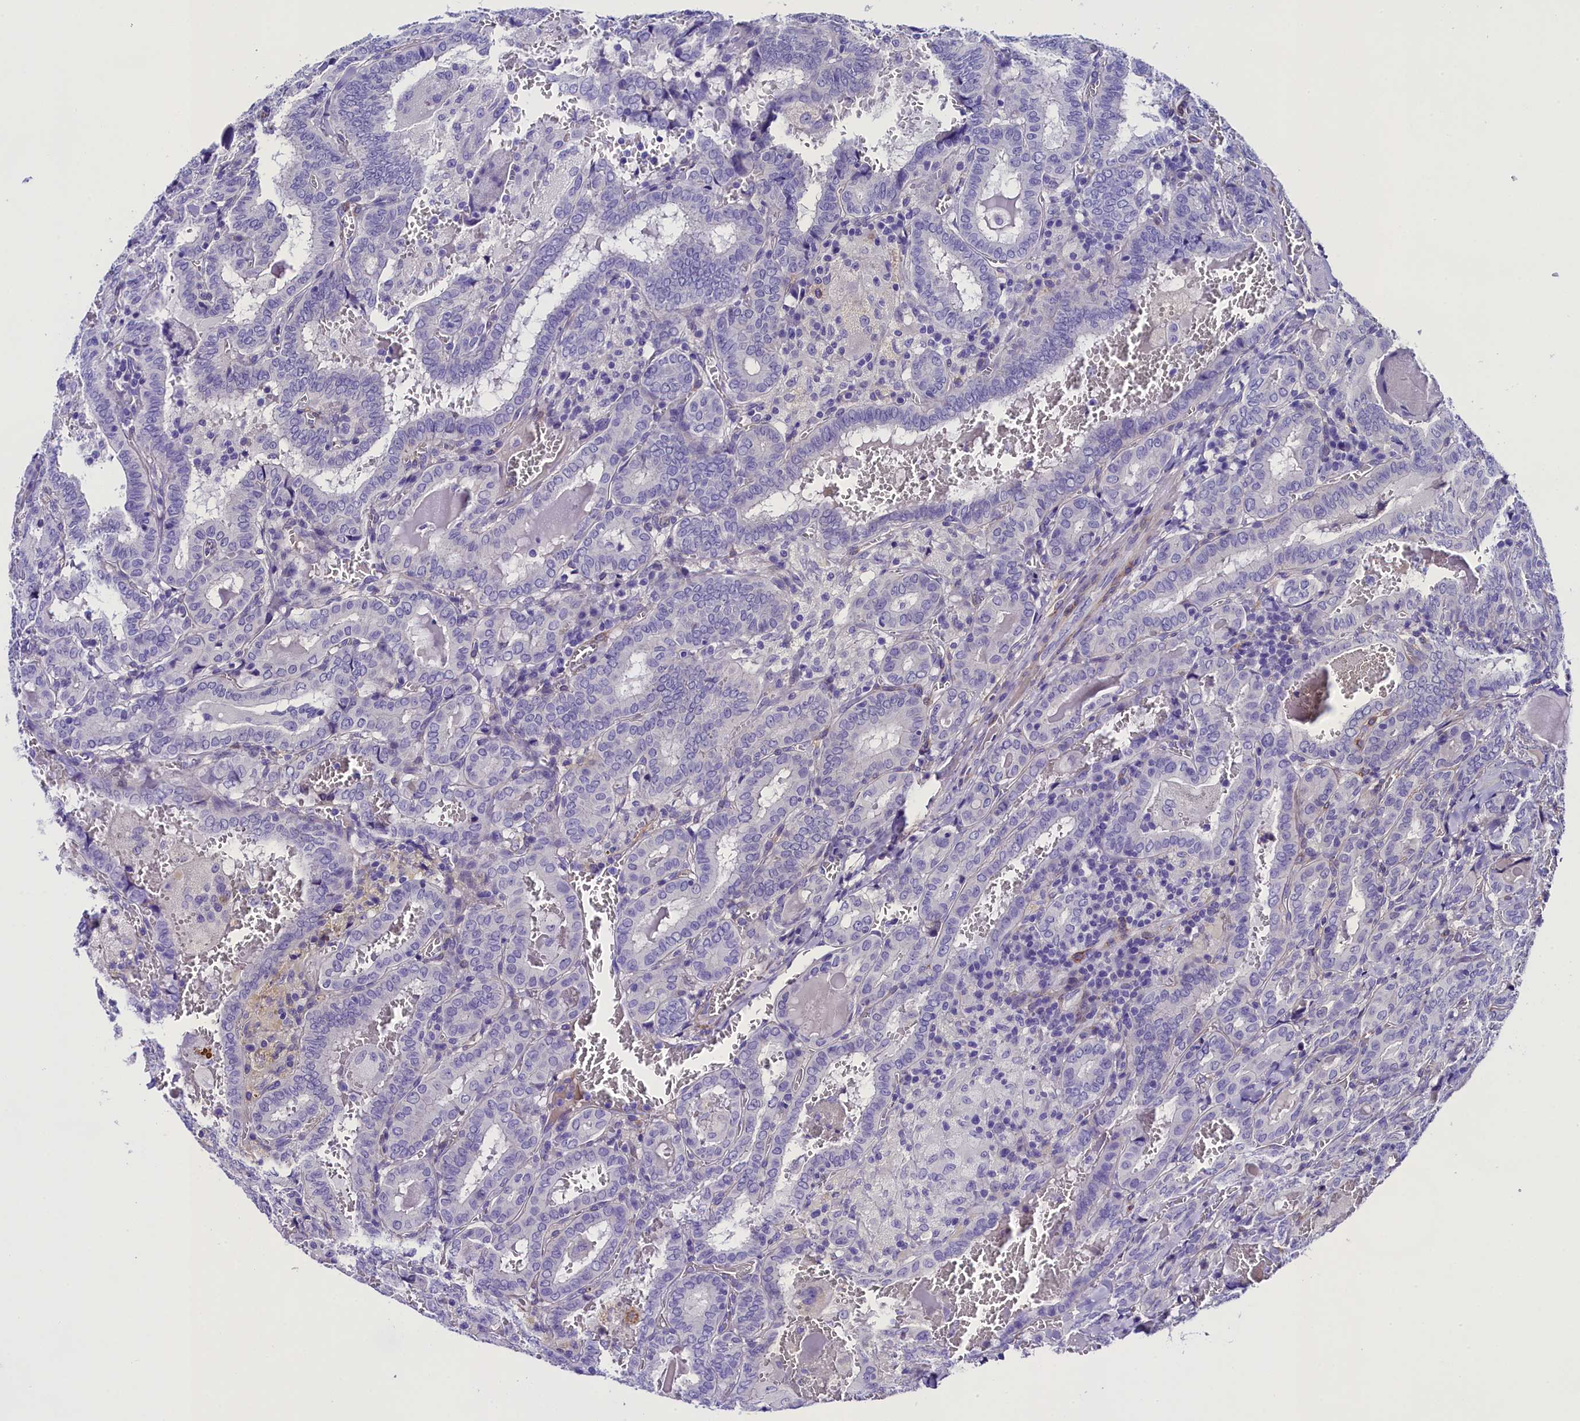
{"staining": {"intensity": "negative", "quantity": "none", "location": "none"}, "tissue": "thyroid cancer", "cell_type": "Tumor cells", "image_type": "cancer", "snomed": [{"axis": "morphology", "description": "Papillary adenocarcinoma, NOS"}, {"axis": "topography", "description": "Thyroid gland"}], "caption": "Histopathology image shows no significant protein staining in tumor cells of papillary adenocarcinoma (thyroid). The staining was performed using DAB to visualize the protein expression in brown, while the nuclei were stained in blue with hematoxylin (Magnification: 20x).", "gene": "SOD3", "patient": {"sex": "female", "age": 72}}